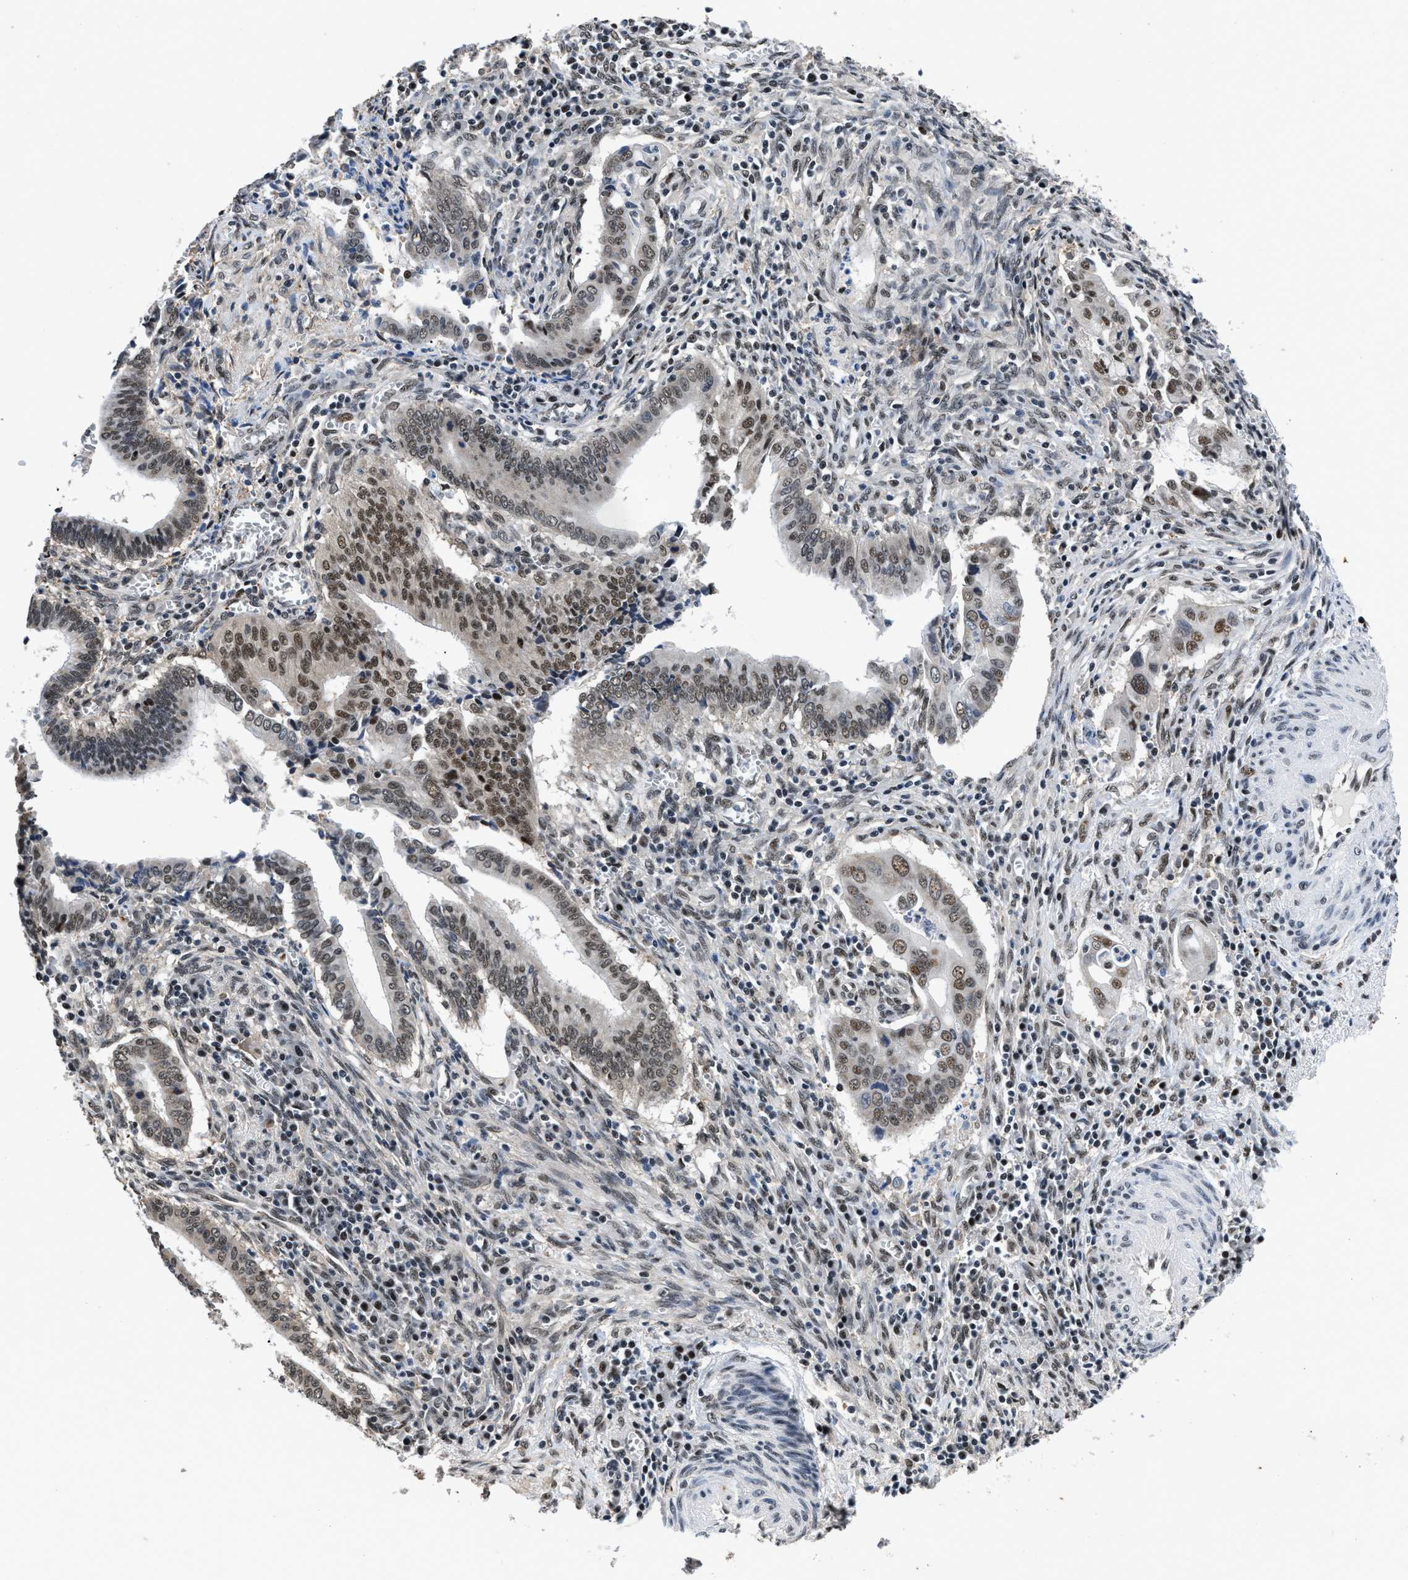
{"staining": {"intensity": "moderate", "quantity": ">75%", "location": "nuclear"}, "tissue": "cervical cancer", "cell_type": "Tumor cells", "image_type": "cancer", "snomed": [{"axis": "morphology", "description": "Adenocarcinoma, NOS"}, {"axis": "topography", "description": "Cervix"}], "caption": "A medium amount of moderate nuclear staining is identified in about >75% of tumor cells in adenocarcinoma (cervical) tissue.", "gene": "HNRNPH2", "patient": {"sex": "female", "age": 44}}